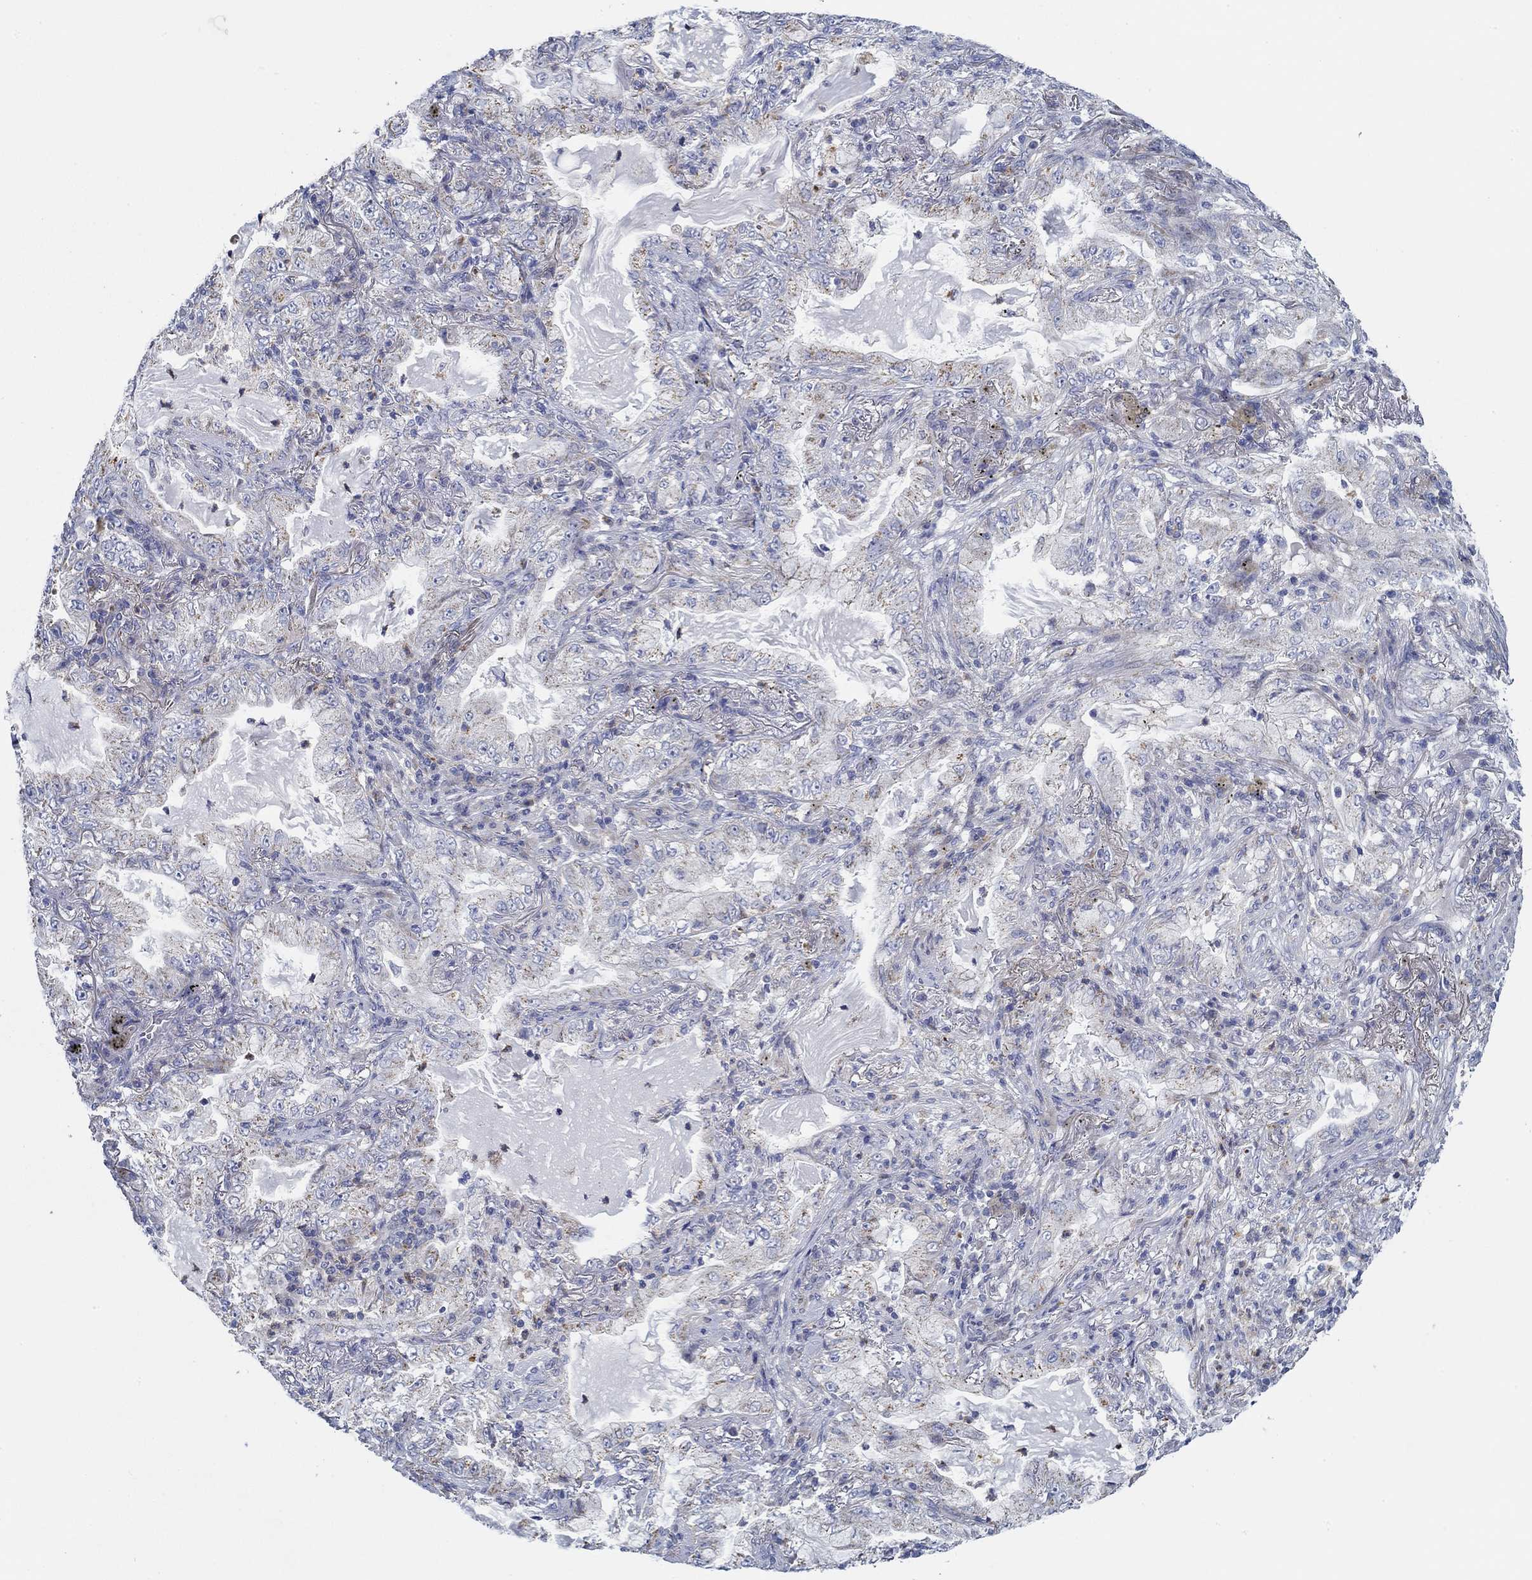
{"staining": {"intensity": "negative", "quantity": "none", "location": "none"}, "tissue": "lung cancer", "cell_type": "Tumor cells", "image_type": "cancer", "snomed": [{"axis": "morphology", "description": "Adenocarcinoma, NOS"}, {"axis": "topography", "description": "Lung"}], "caption": "Image shows no protein staining in tumor cells of lung adenocarcinoma tissue. (IHC, brightfield microscopy, high magnification).", "gene": "CFAP61", "patient": {"sex": "female", "age": 73}}